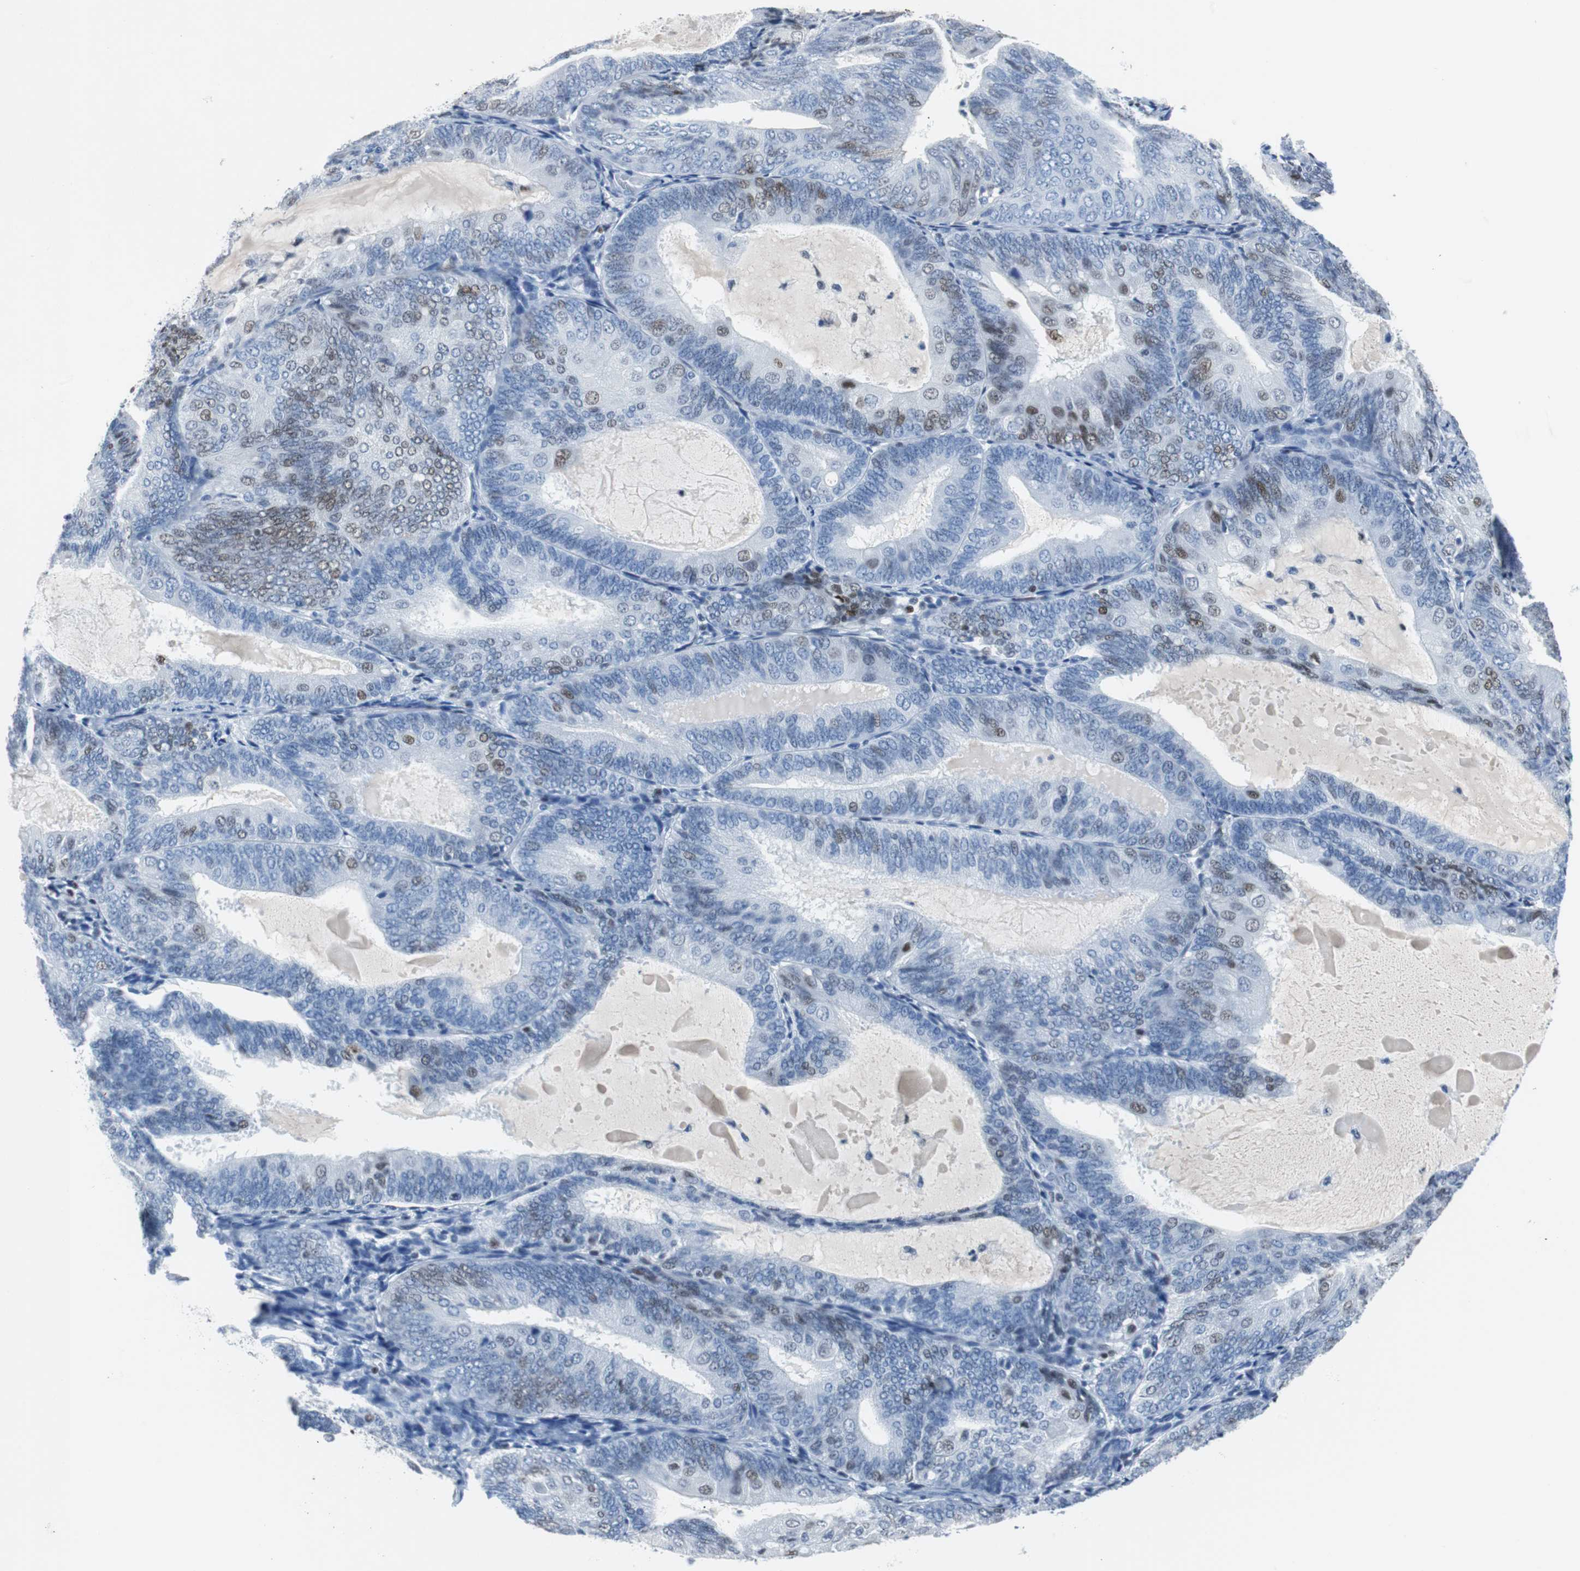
{"staining": {"intensity": "weak", "quantity": "<25%", "location": "nuclear"}, "tissue": "endometrial cancer", "cell_type": "Tumor cells", "image_type": "cancer", "snomed": [{"axis": "morphology", "description": "Adenocarcinoma, NOS"}, {"axis": "topography", "description": "Endometrium"}], "caption": "Adenocarcinoma (endometrial) stained for a protein using IHC reveals no positivity tumor cells.", "gene": "JUN", "patient": {"sex": "female", "age": 81}}